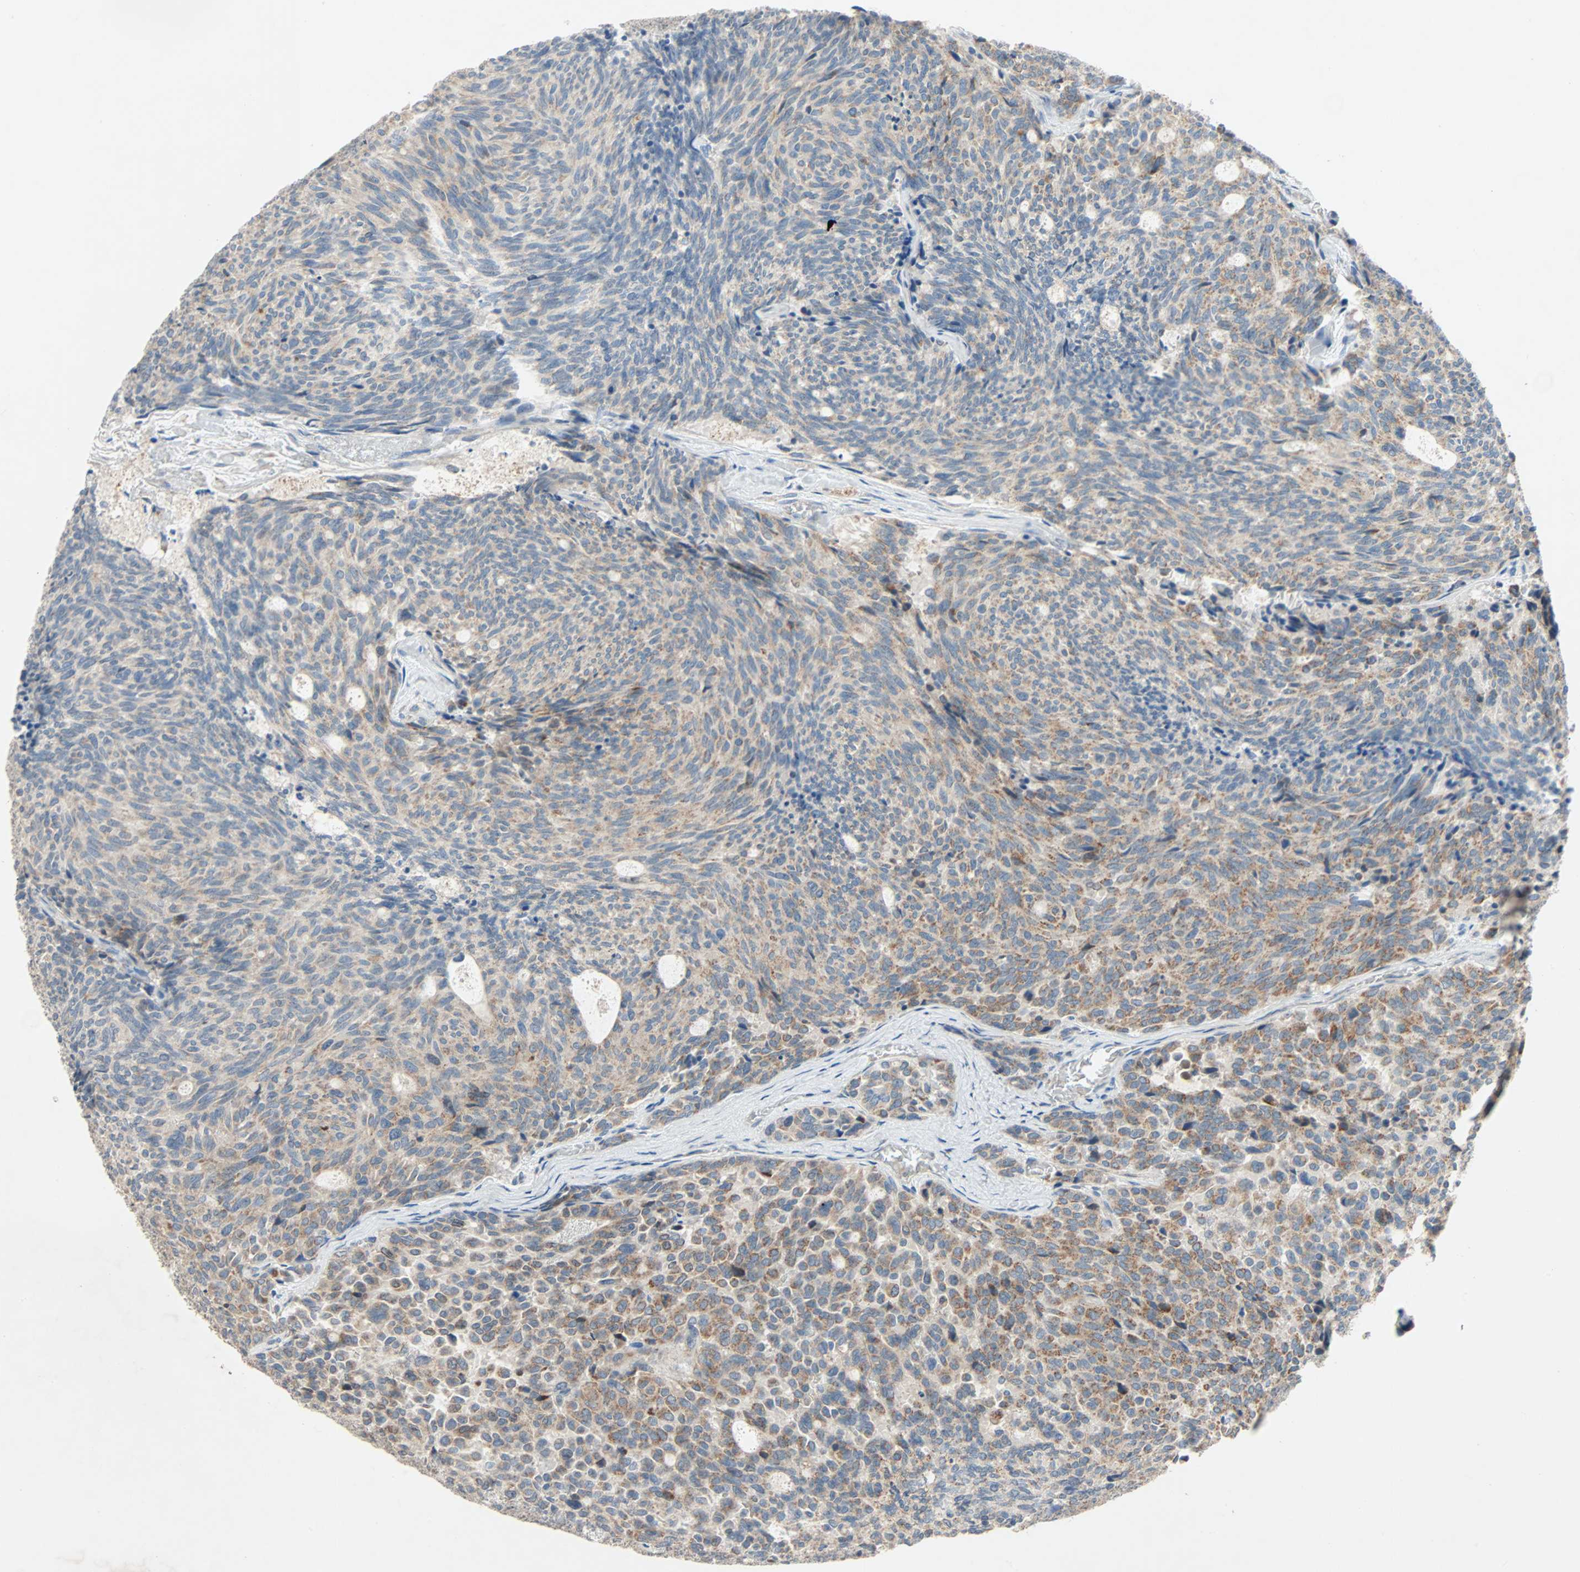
{"staining": {"intensity": "moderate", "quantity": "25%-75%", "location": "cytoplasmic/membranous"}, "tissue": "carcinoid", "cell_type": "Tumor cells", "image_type": "cancer", "snomed": [{"axis": "morphology", "description": "Carcinoid, malignant, NOS"}, {"axis": "topography", "description": "Pancreas"}], "caption": "Tumor cells reveal medium levels of moderate cytoplasmic/membranous staining in approximately 25%-75% of cells in human carcinoid.", "gene": "XYLT1", "patient": {"sex": "female", "age": 54}}